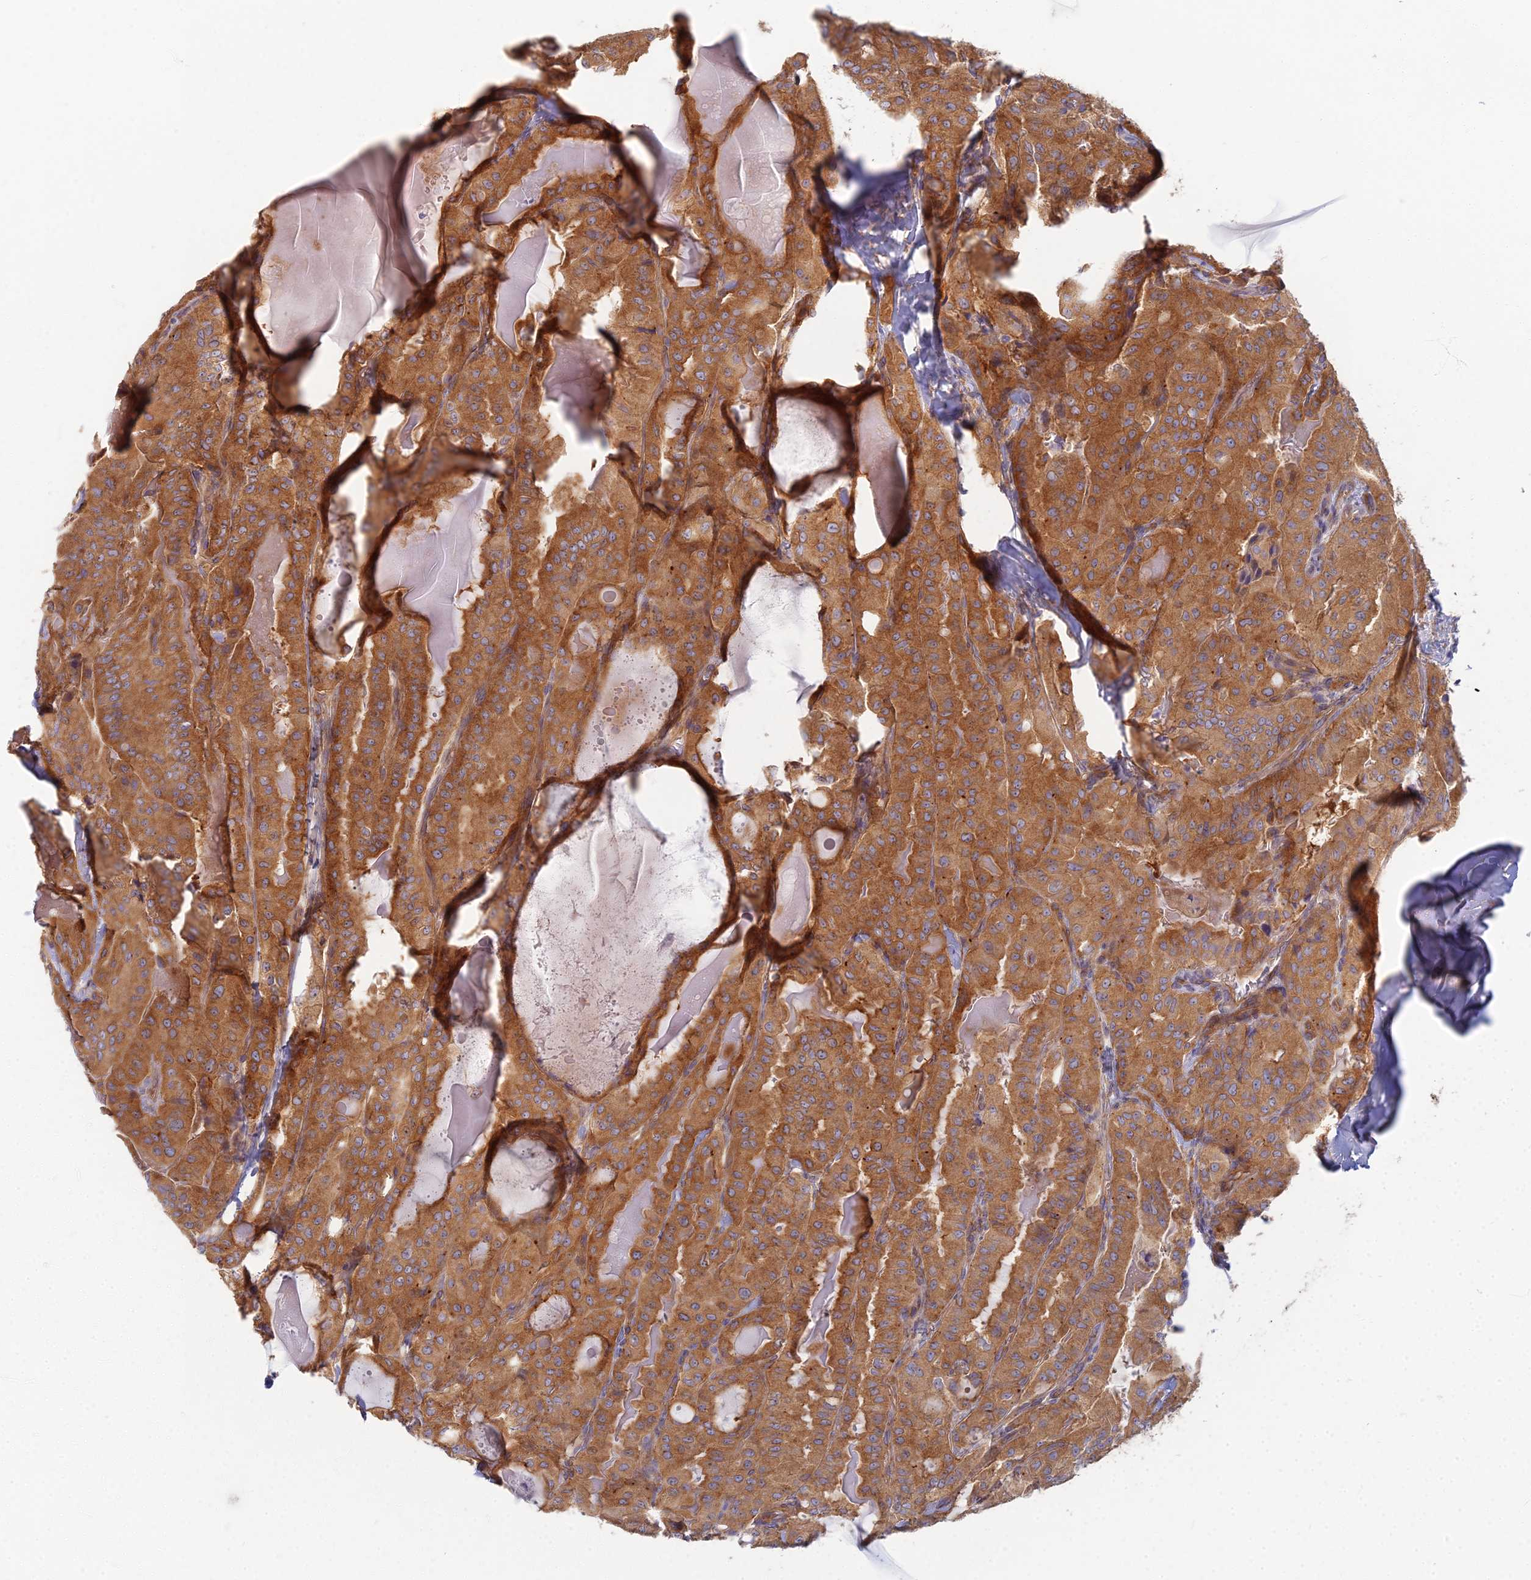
{"staining": {"intensity": "moderate", "quantity": ">75%", "location": "cytoplasmic/membranous"}, "tissue": "thyroid cancer", "cell_type": "Tumor cells", "image_type": "cancer", "snomed": [{"axis": "morphology", "description": "Papillary adenocarcinoma, NOS"}, {"axis": "topography", "description": "Thyroid gland"}], "caption": "Immunohistochemical staining of papillary adenocarcinoma (thyroid) displays medium levels of moderate cytoplasmic/membranous expression in about >75% of tumor cells.", "gene": "RBSN", "patient": {"sex": "female", "age": 68}}